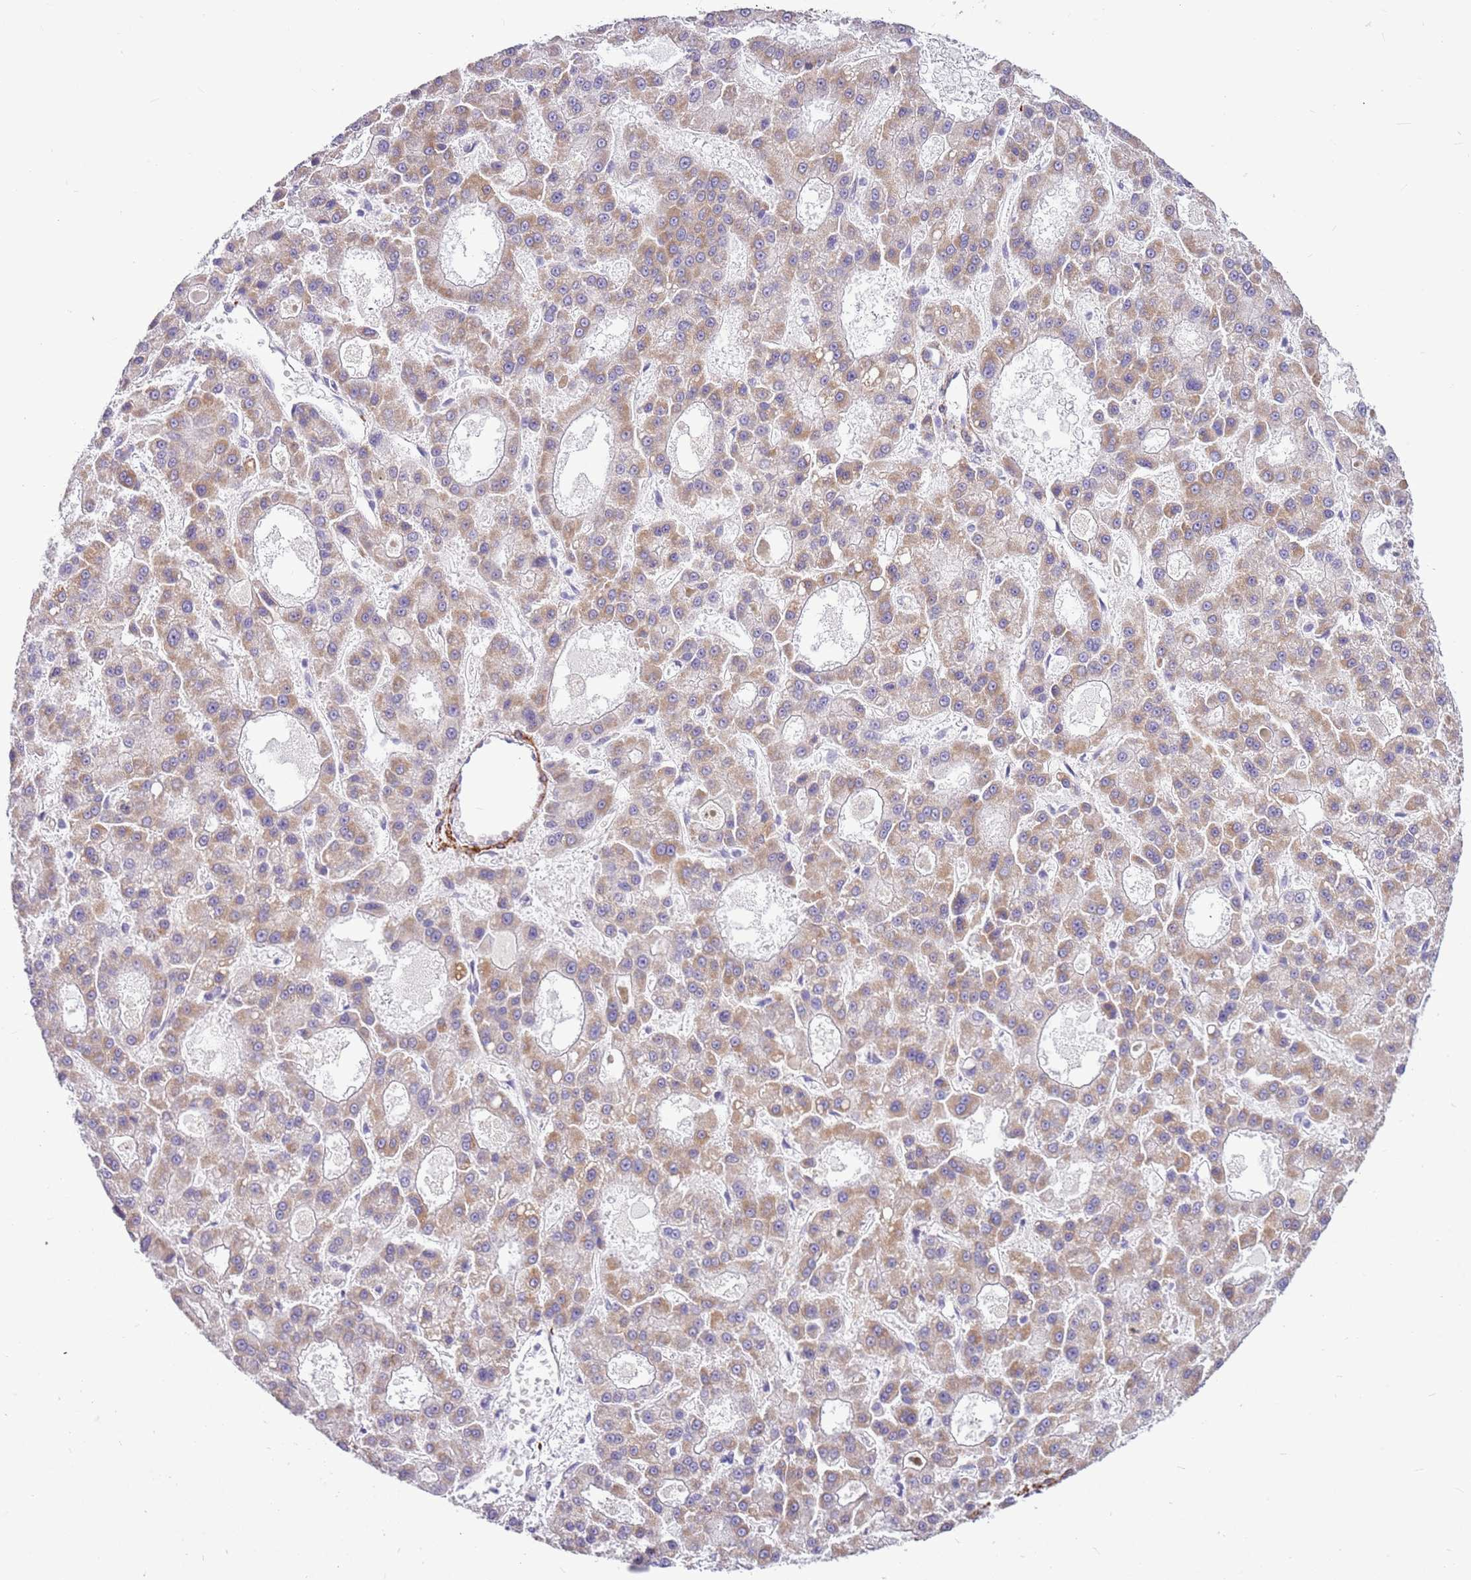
{"staining": {"intensity": "moderate", "quantity": ">75%", "location": "cytoplasmic/membranous"}, "tissue": "liver cancer", "cell_type": "Tumor cells", "image_type": "cancer", "snomed": [{"axis": "morphology", "description": "Carcinoma, Hepatocellular, NOS"}, {"axis": "topography", "description": "Liver"}], "caption": "Liver hepatocellular carcinoma stained with immunohistochemistry (IHC) shows moderate cytoplasmic/membranous staining in about >75% of tumor cells.", "gene": "SMIM4", "patient": {"sex": "male", "age": 70}}